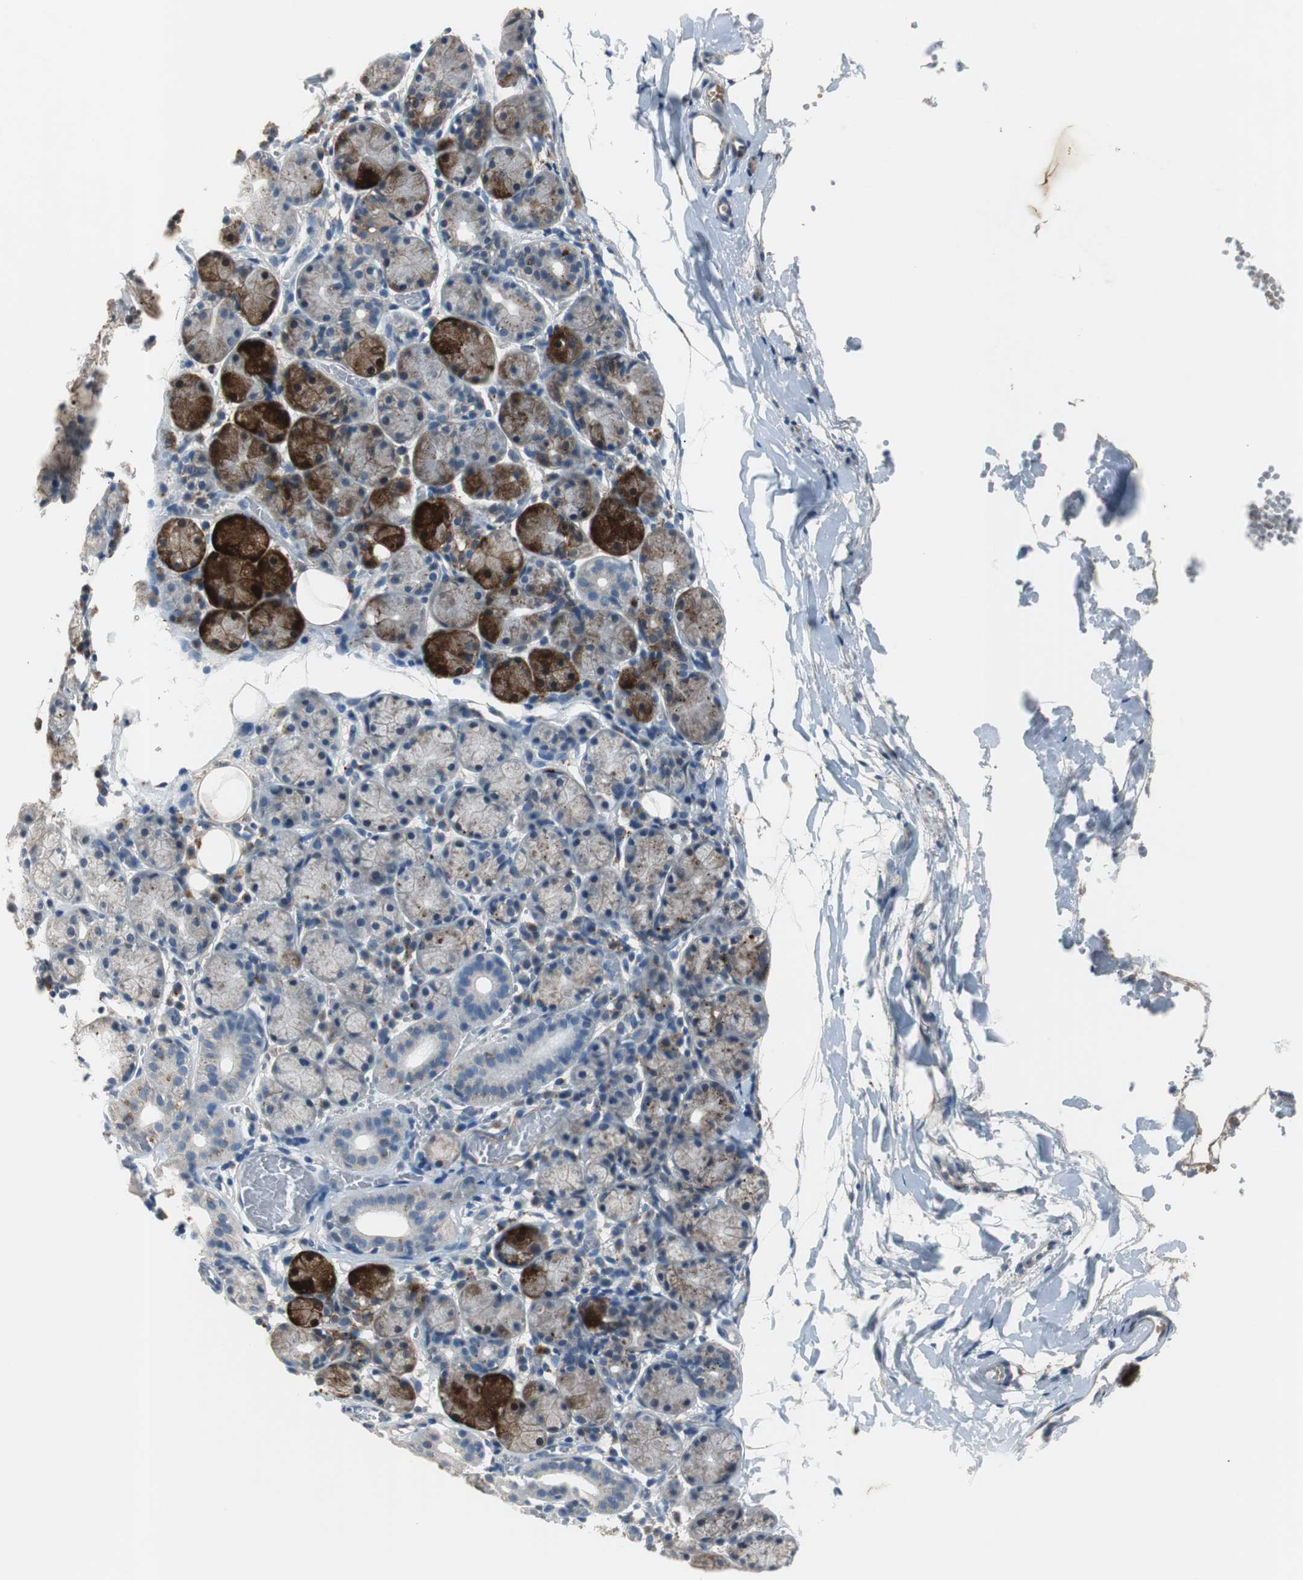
{"staining": {"intensity": "strong", "quantity": "25%-75%", "location": "cytoplasmic/membranous"}, "tissue": "salivary gland", "cell_type": "Glandular cells", "image_type": "normal", "snomed": [{"axis": "morphology", "description": "Normal tissue, NOS"}, {"axis": "topography", "description": "Salivary gland"}], "caption": "Immunohistochemistry (IHC) staining of normal salivary gland, which exhibits high levels of strong cytoplasmic/membranous expression in approximately 25%-75% of glandular cells indicating strong cytoplasmic/membranous protein staining. The staining was performed using DAB (3,3'-diaminobenzidine) (brown) for protein detection and nuclei were counterstained in hematoxylin (blue).", "gene": "PCYT1B", "patient": {"sex": "female", "age": 24}}